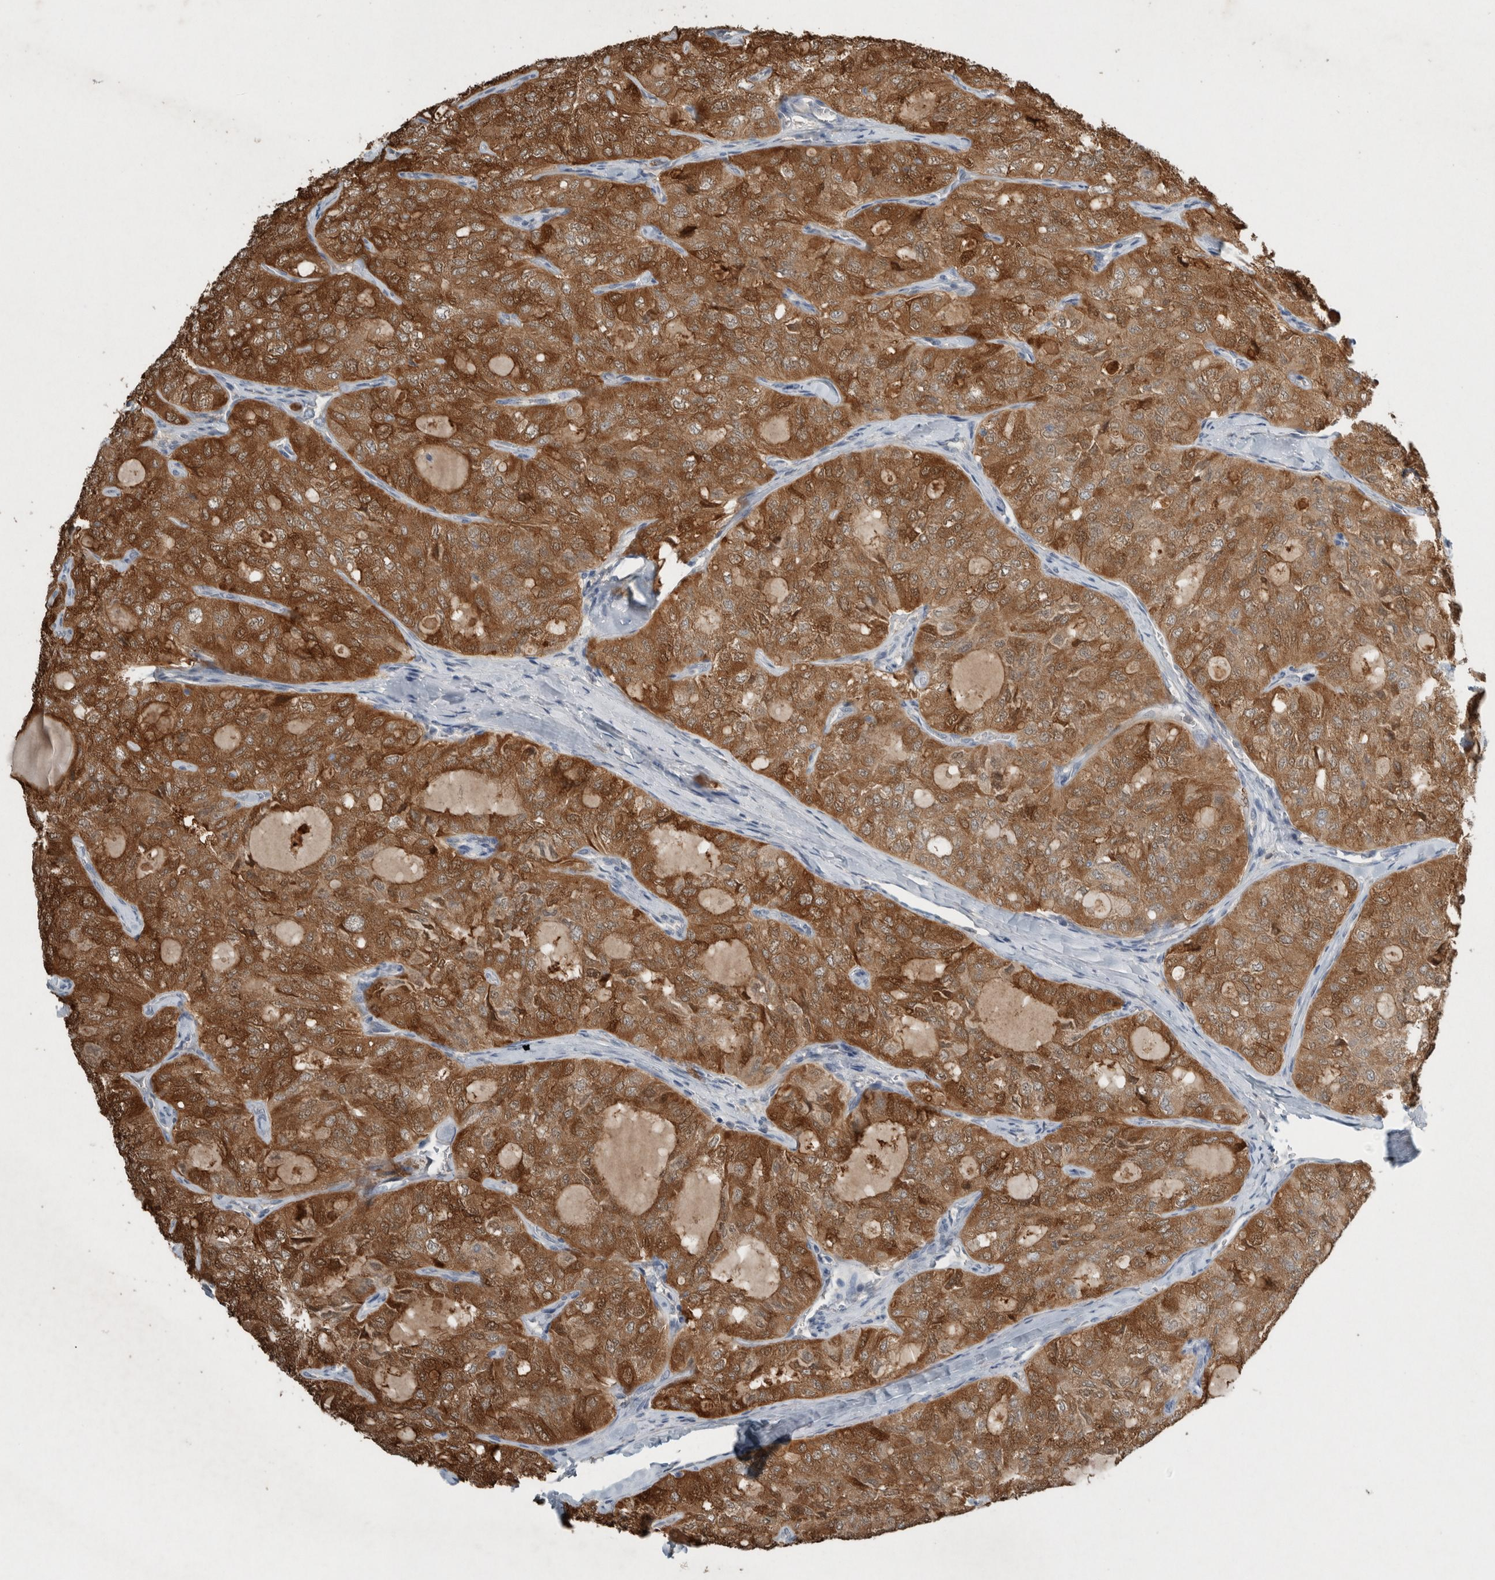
{"staining": {"intensity": "strong", "quantity": ">75%", "location": "cytoplasmic/membranous"}, "tissue": "thyroid cancer", "cell_type": "Tumor cells", "image_type": "cancer", "snomed": [{"axis": "morphology", "description": "Follicular adenoma carcinoma, NOS"}, {"axis": "topography", "description": "Thyroid gland"}], "caption": "Thyroid cancer stained with a brown dye exhibits strong cytoplasmic/membranous positive positivity in approximately >75% of tumor cells.", "gene": "RALGDS", "patient": {"sex": "male", "age": 75}}